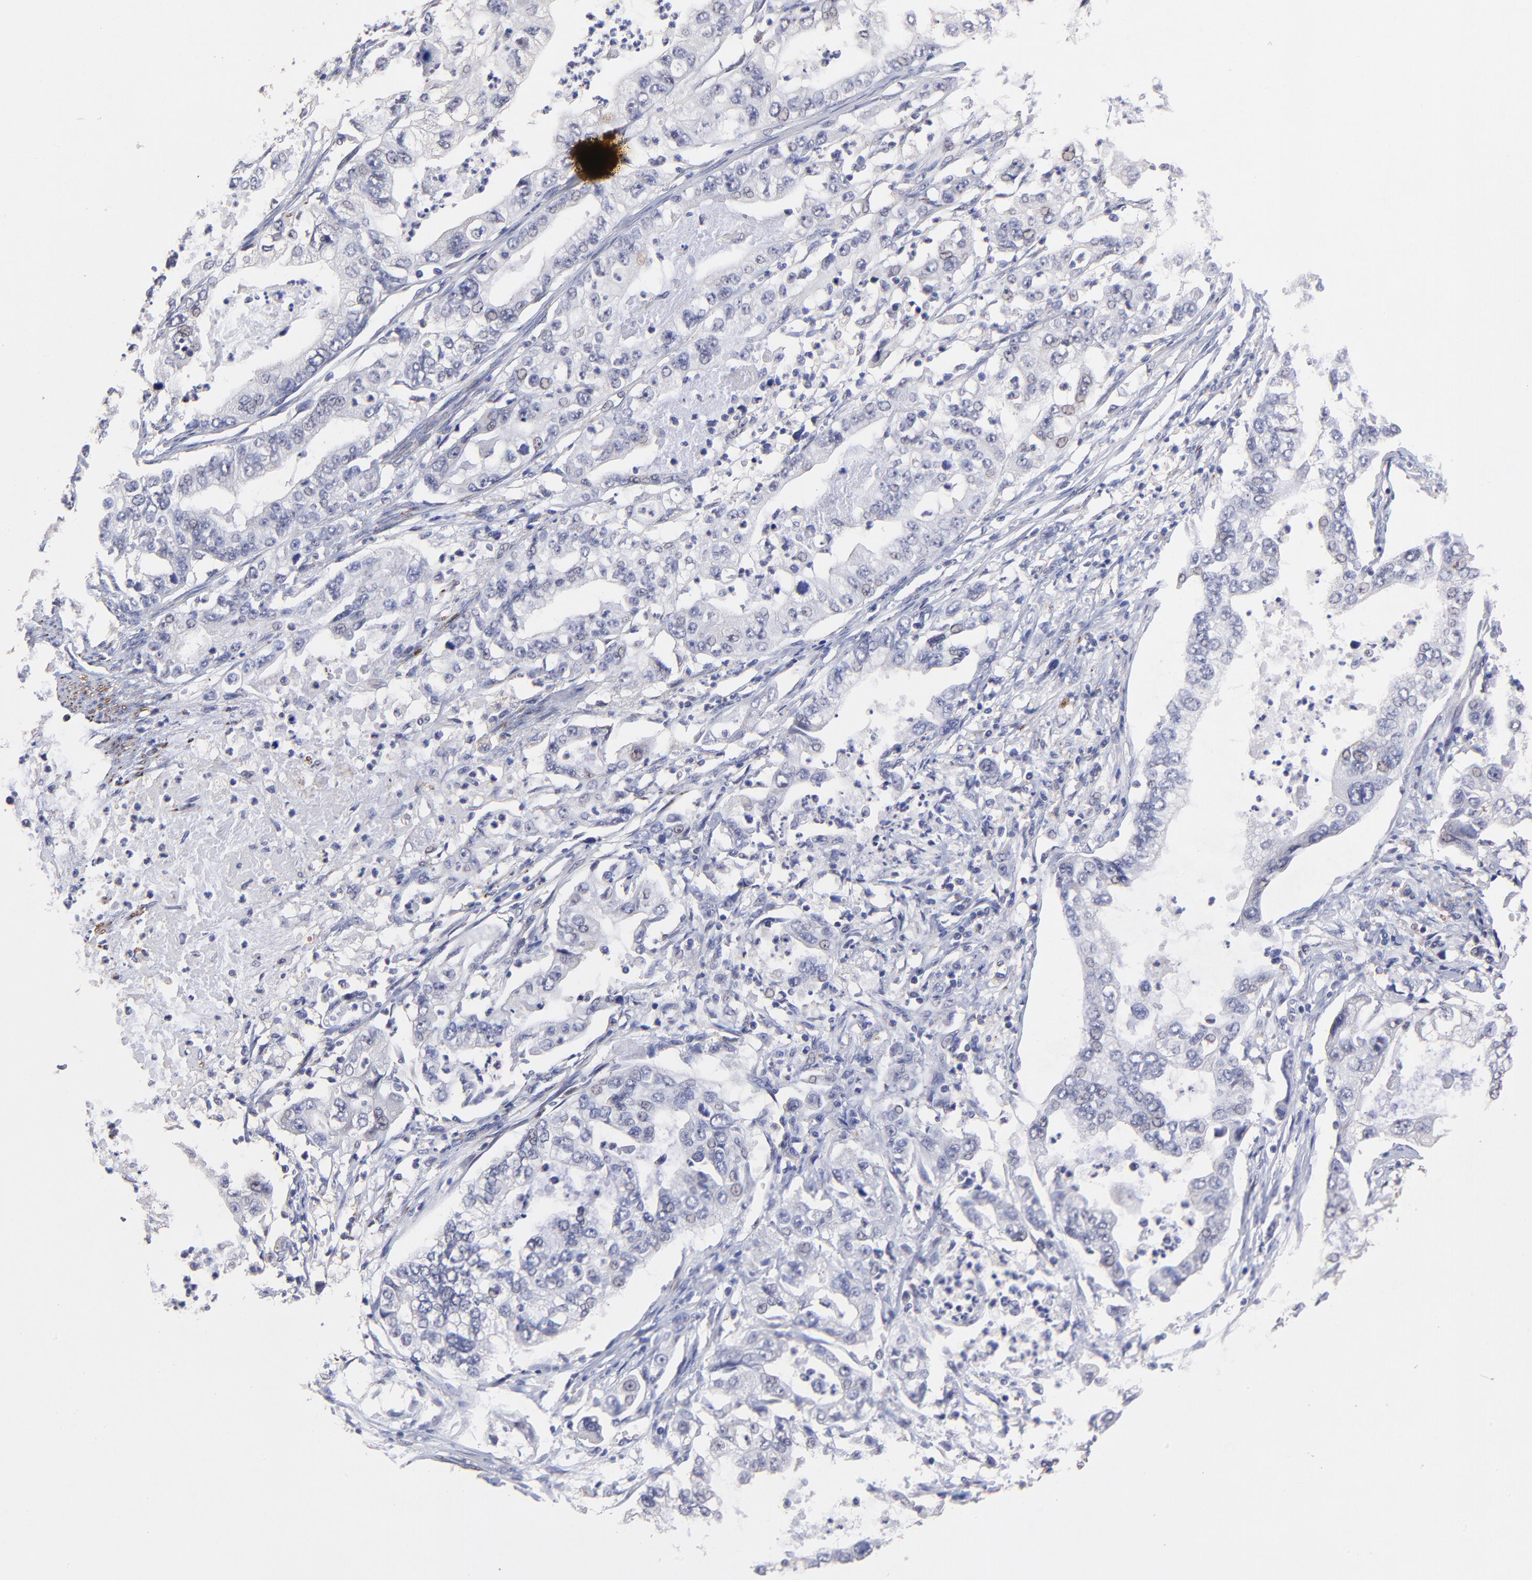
{"staining": {"intensity": "negative", "quantity": "none", "location": "none"}, "tissue": "stomach cancer", "cell_type": "Tumor cells", "image_type": "cancer", "snomed": [{"axis": "morphology", "description": "Adenocarcinoma, NOS"}, {"axis": "topography", "description": "Pancreas"}, {"axis": "topography", "description": "Stomach, upper"}], "caption": "Adenocarcinoma (stomach) was stained to show a protein in brown. There is no significant expression in tumor cells. The staining was performed using DAB (3,3'-diaminobenzidine) to visualize the protein expression in brown, while the nuclei were stained in blue with hematoxylin (Magnification: 20x).", "gene": "ZNF747", "patient": {"sex": "male", "age": 77}}